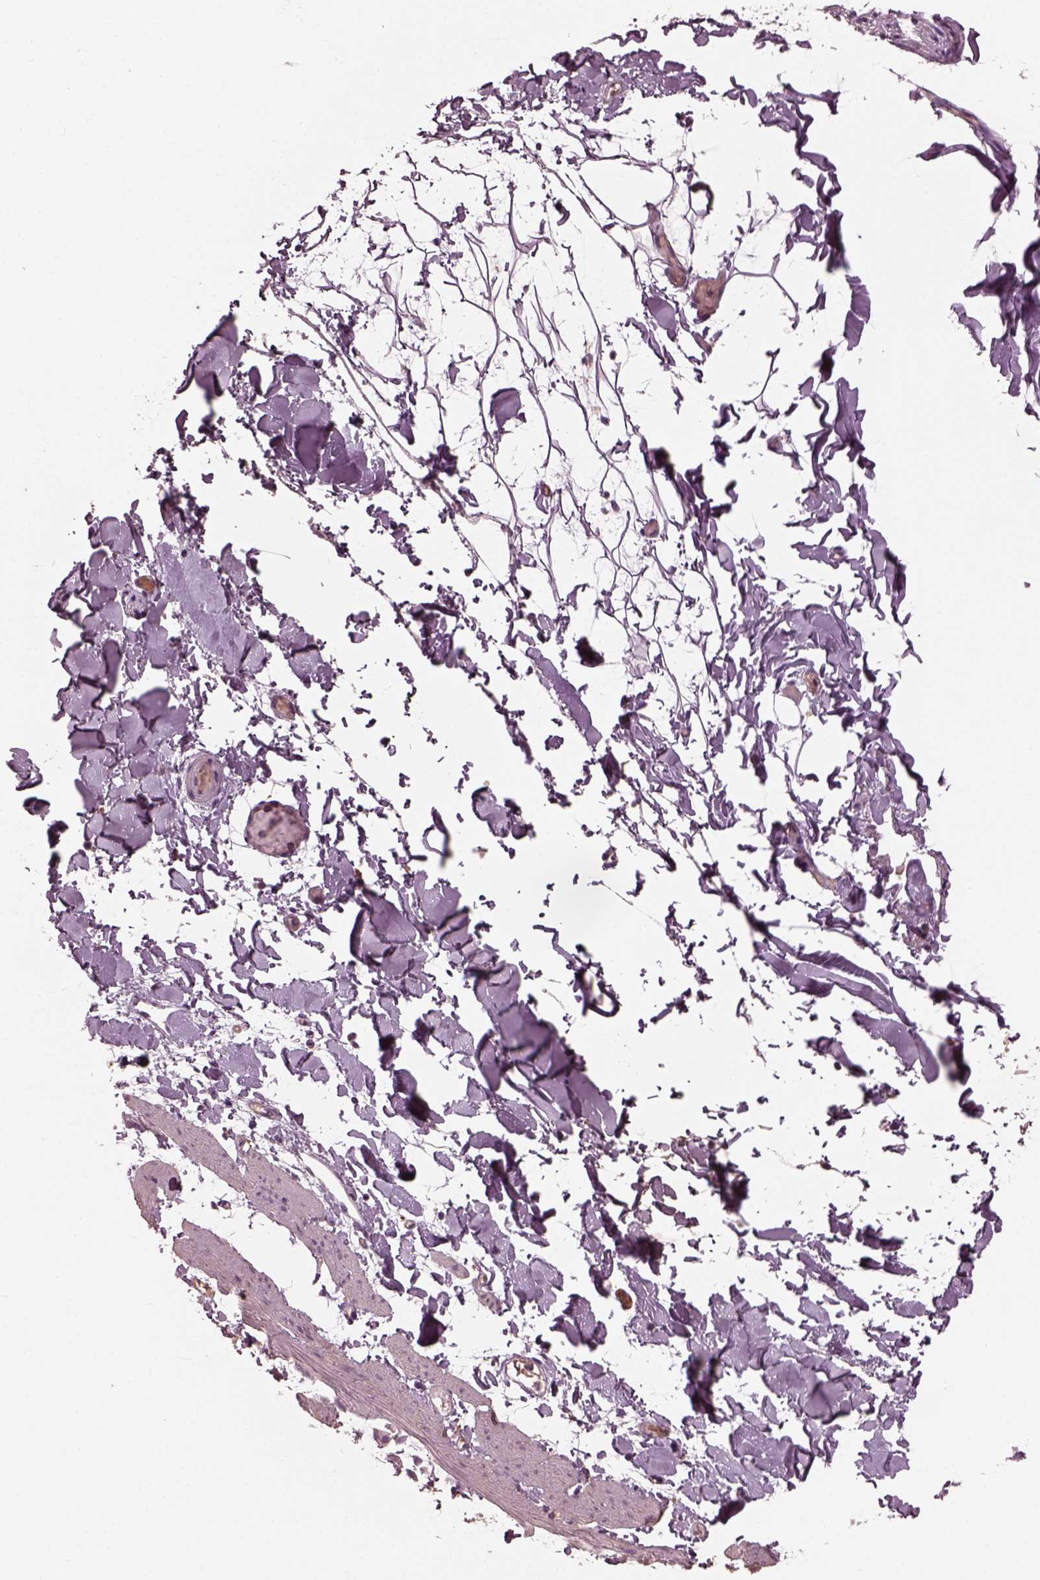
{"staining": {"intensity": "negative", "quantity": "none", "location": "none"}, "tissue": "adipose tissue", "cell_type": "Adipocytes", "image_type": "normal", "snomed": [{"axis": "morphology", "description": "Normal tissue, NOS"}, {"axis": "topography", "description": "Gallbladder"}, {"axis": "topography", "description": "Peripheral nerve tissue"}], "caption": "DAB immunohistochemical staining of normal human adipose tissue shows no significant expression in adipocytes.", "gene": "PORCN", "patient": {"sex": "female", "age": 45}}